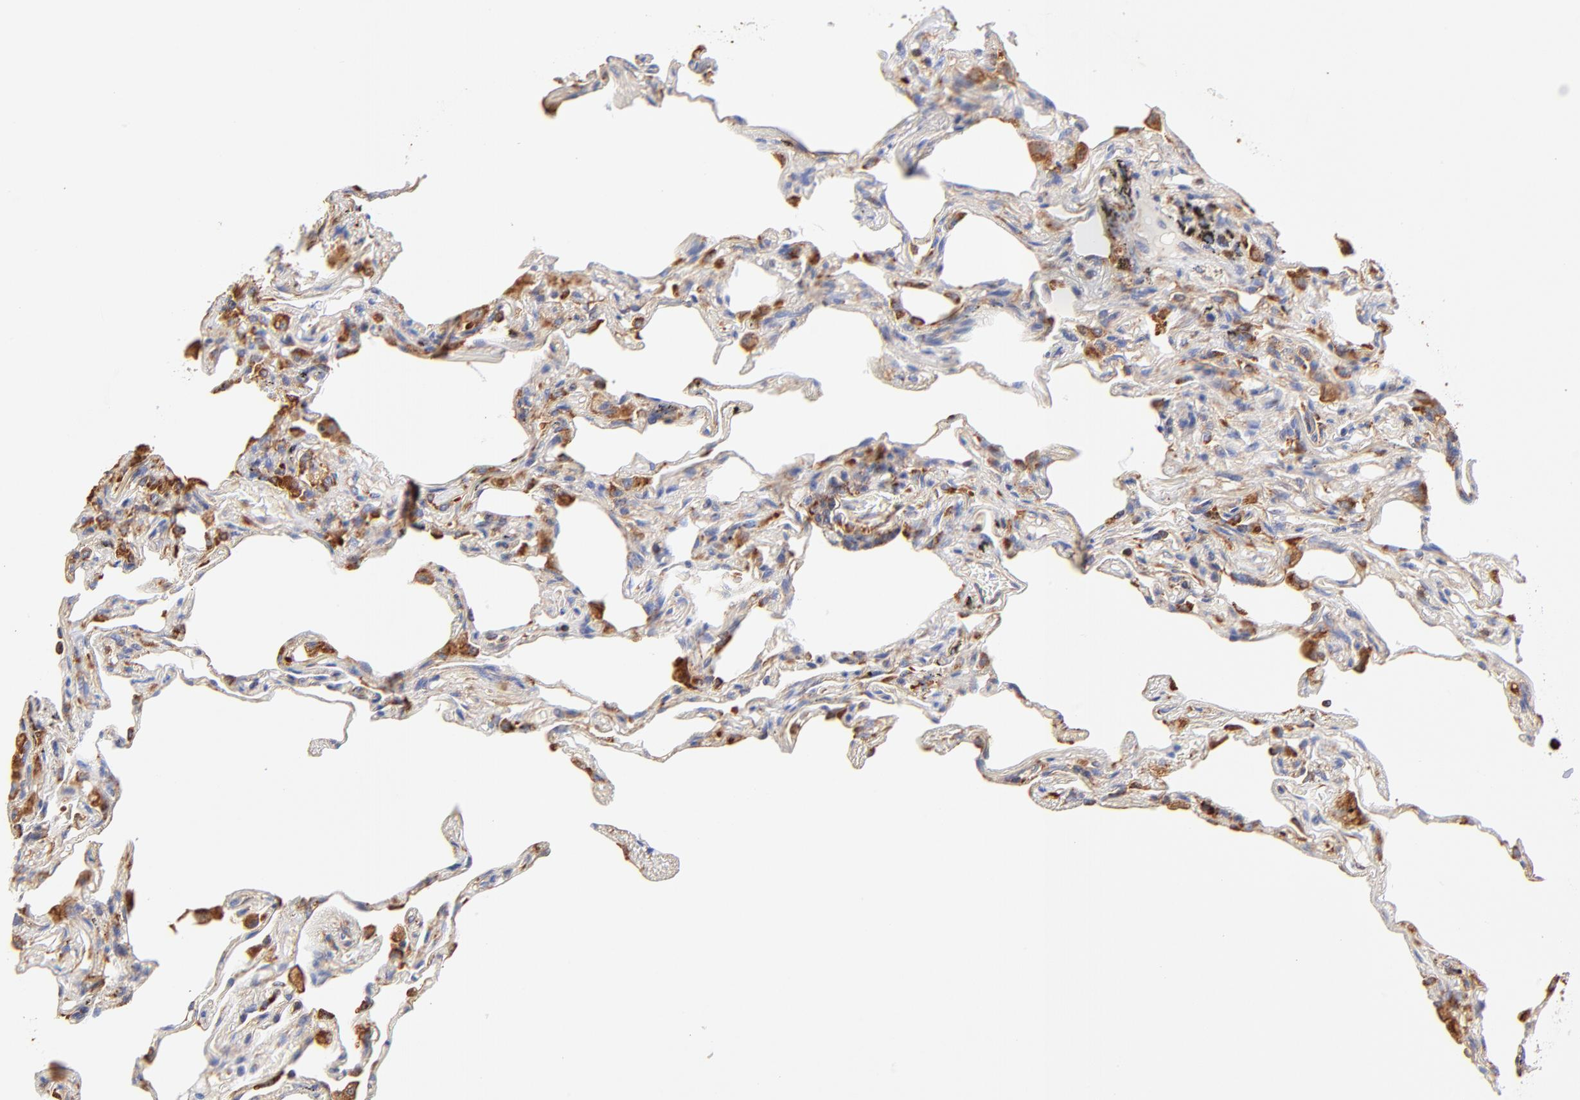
{"staining": {"intensity": "moderate", "quantity": "25%-75%", "location": "cytoplasmic/membranous"}, "tissue": "lung", "cell_type": "Alveolar cells", "image_type": "normal", "snomed": [{"axis": "morphology", "description": "Normal tissue, NOS"}, {"axis": "morphology", "description": "Inflammation, NOS"}, {"axis": "topography", "description": "Lung"}], "caption": "High-magnification brightfield microscopy of unremarkable lung stained with DAB (brown) and counterstained with hematoxylin (blue). alveolar cells exhibit moderate cytoplasmic/membranous staining is identified in approximately25%-75% of cells.", "gene": "RPL27", "patient": {"sex": "male", "age": 69}}